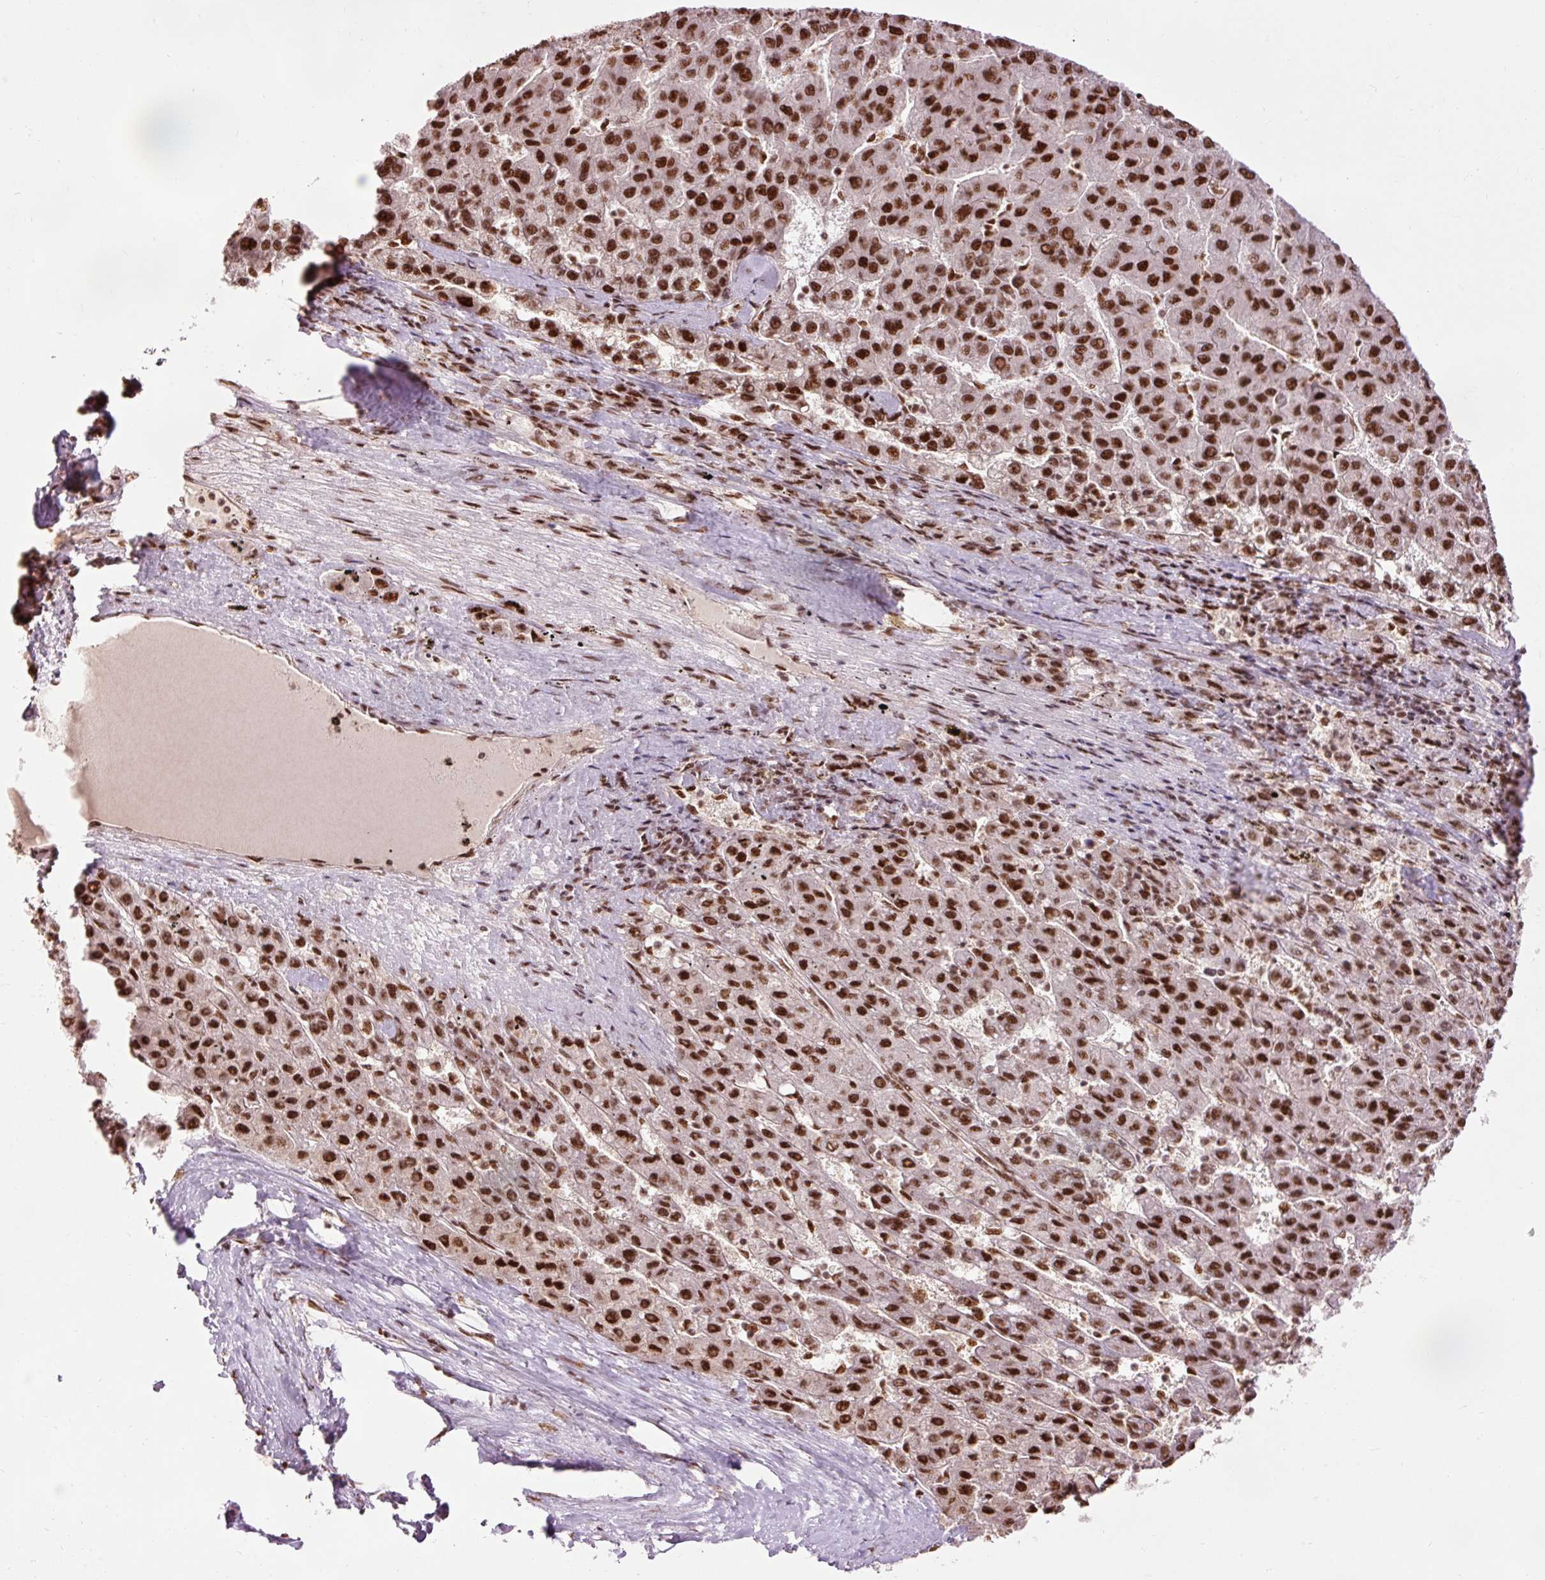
{"staining": {"intensity": "strong", "quantity": ">75%", "location": "nuclear"}, "tissue": "liver cancer", "cell_type": "Tumor cells", "image_type": "cancer", "snomed": [{"axis": "morphology", "description": "Carcinoma, Hepatocellular, NOS"}, {"axis": "topography", "description": "Liver"}], "caption": "Tumor cells demonstrate high levels of strong nuclear staining in about >75% of cells in hepatocellular carcinoma (liver). Immunohistochemistry stains the protein of interest in brown and the nuclei are stained blue.", "gene": "ZBTB44", "patient": {"sex": "female", "age": 82}}